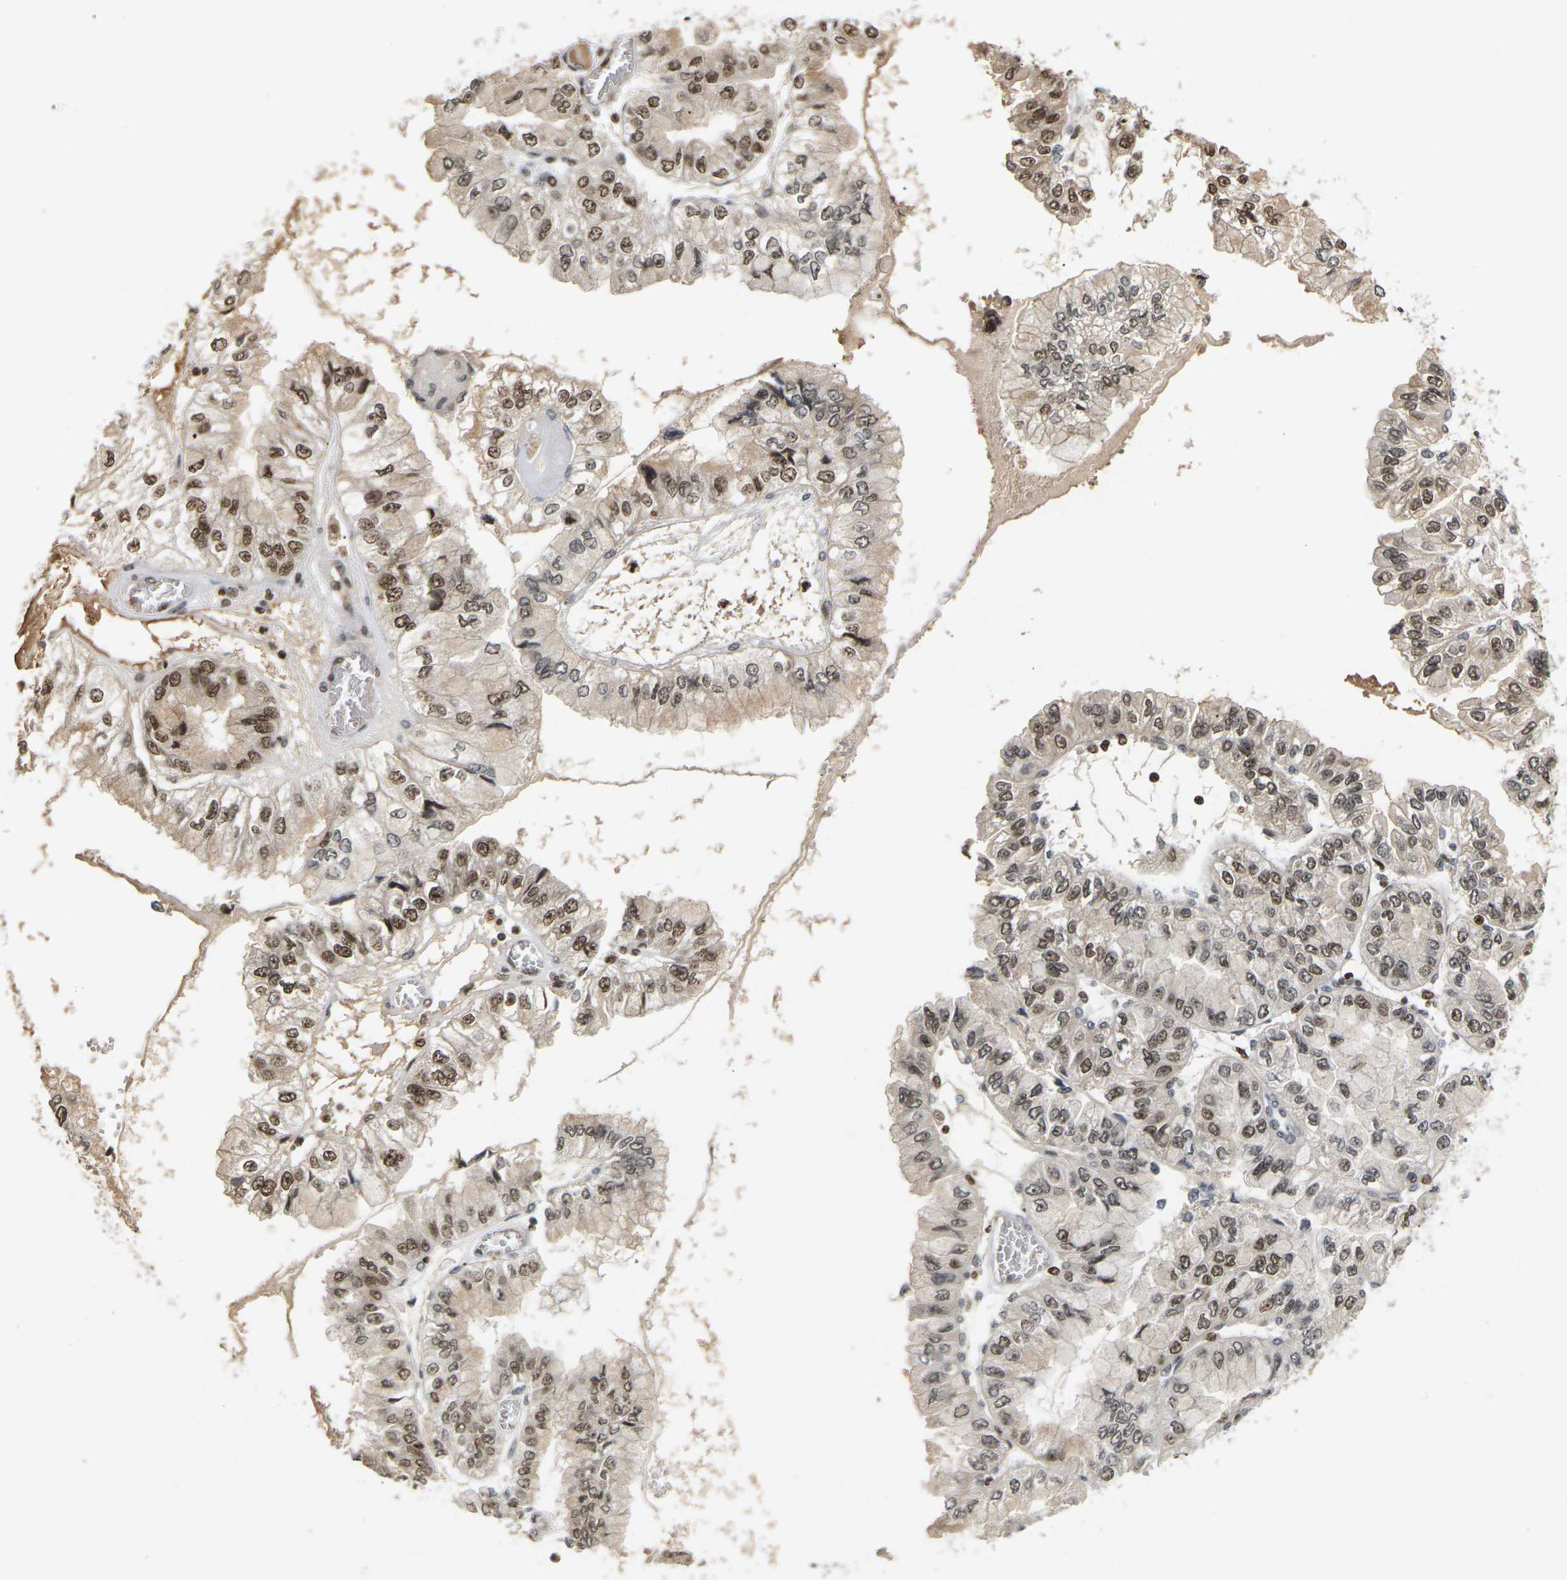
{"staining": {"intensity": "moderate", "quantity": ">75%", "location": "nuclear"}, "tissue": "liver cancer", "cell_type": "Tumor cells", "image_type": "cancer", "snomed": [{"axis": "morphology", "description": "Cholangiocarcinoma"}, {"axis": "topography", "description": "Liver"}], "caption": "Liver cancer stained for a protein (brown) reveals moderate nuclear positive positivity in about >75% of tumor cells.", "gene": "NELFA", "patient": {"sex": "female", "age": 79}}